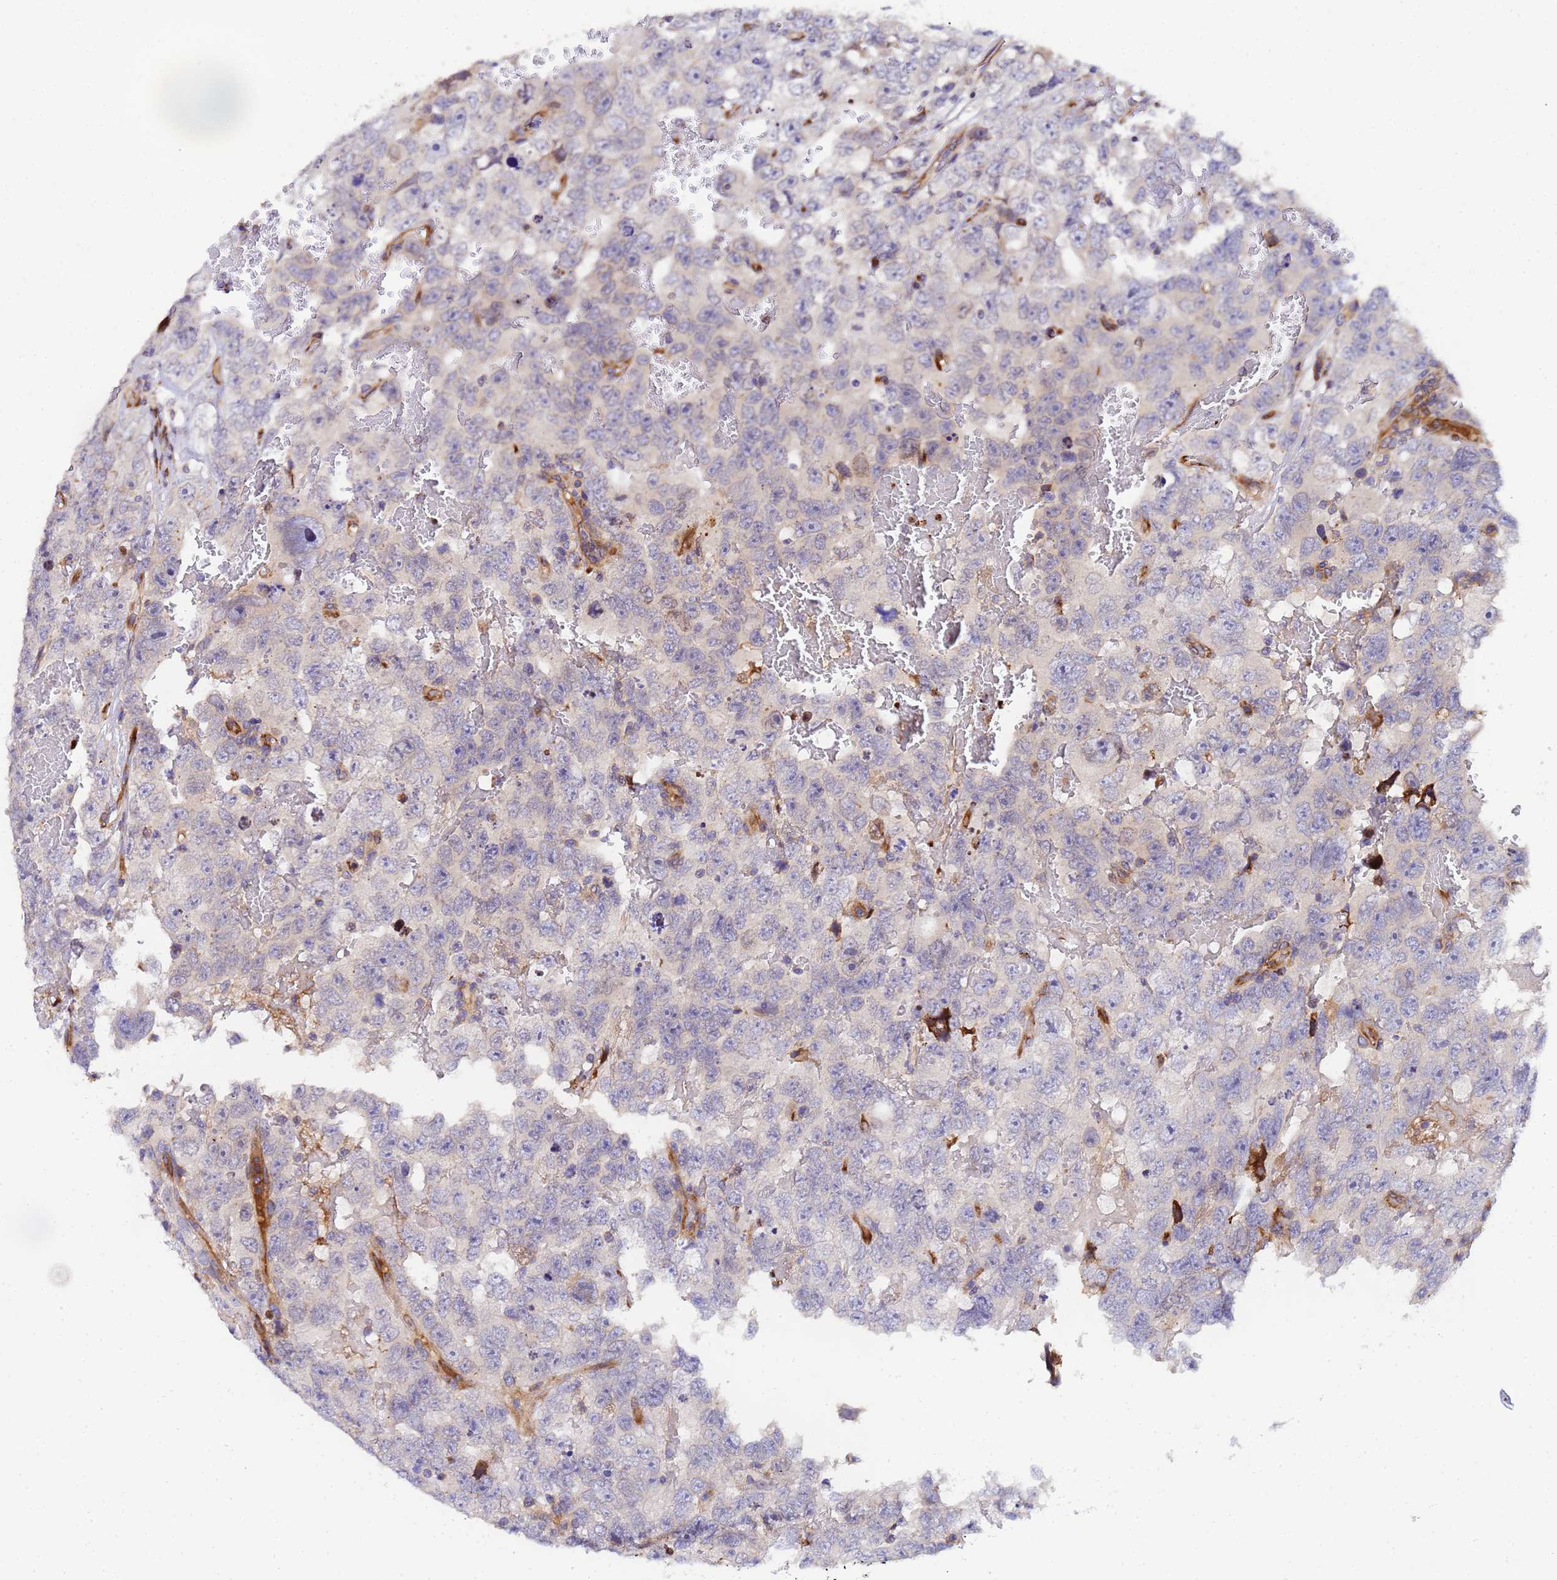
{"staining": {"intensity": "weak", "quantity": "<25%", "location": "cytoplasmic/membranous"}, "tissue": "testis cancer", "cell_type": "Tumor cells", "image_type": "cancer", "snomed": [{"axis": "morphology", "description": "Carcinoma, Embryonal, NOS"}, {"axis": "topography", "description": "Testis"}], "caption": "The photomicrograph reveals no significant positivity in tumor cells of testis cancer (embryonal carcinoma).", "gene": "POM121", "patient": {"sex": "male", "age": 45}}